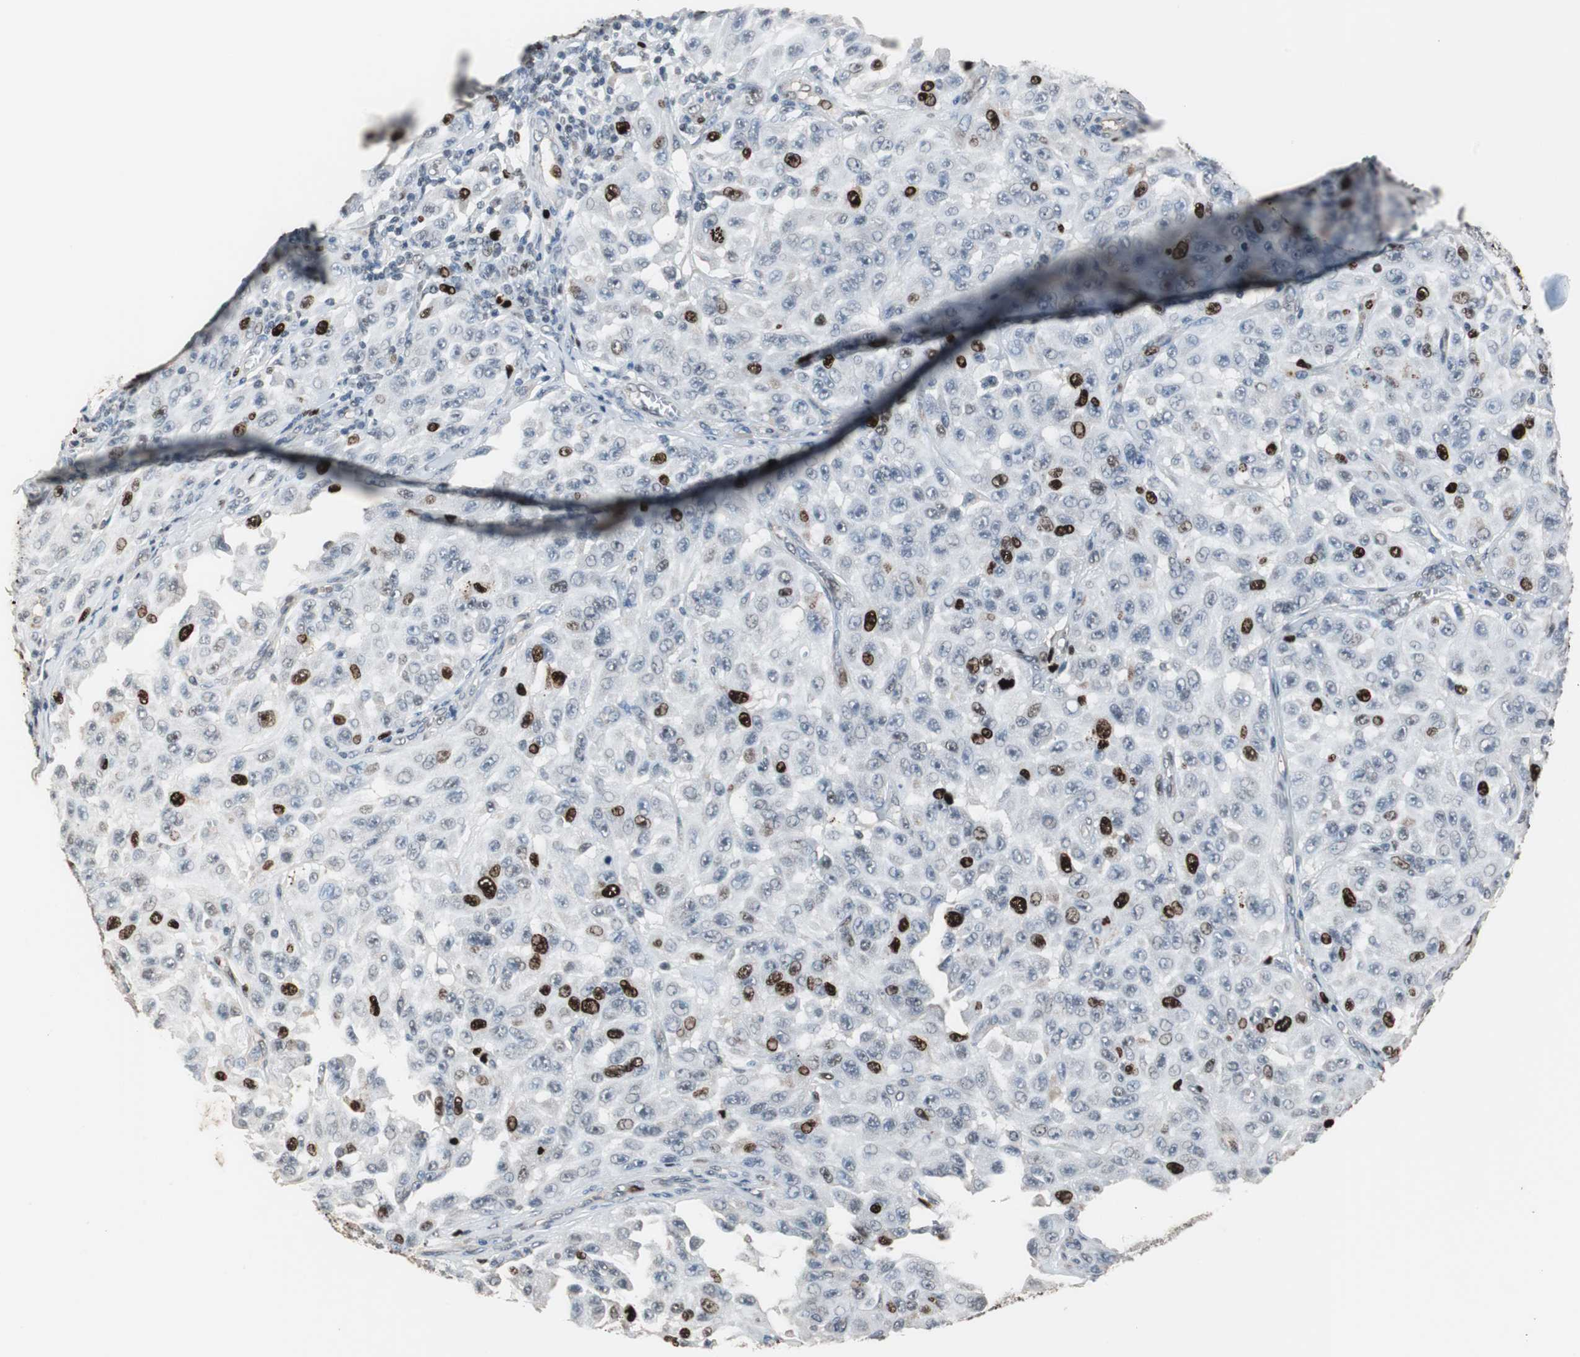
{"staining": {"intensity": "strong", "quantity": "<25%", "location": "nuclear"}, "tissue": "melanoma", "cell_type": "Tumor cells", "image_type": "cancer", "snomed": [{"axis": "morphology", "description": "Malignant melanoma, NOS"}, {"axis": "topography", "description": "Skin"}], "caption": "A brown stain labels strong nuclear expression of a protein in human malignant melanoma tumor cells. (DAB (3,3'-diaminobenzidine) IHC, brown staining for protein, blue staining for nuclei).", "gene": "TOP2A", "patient": {"sex": "male", "age": 30}}